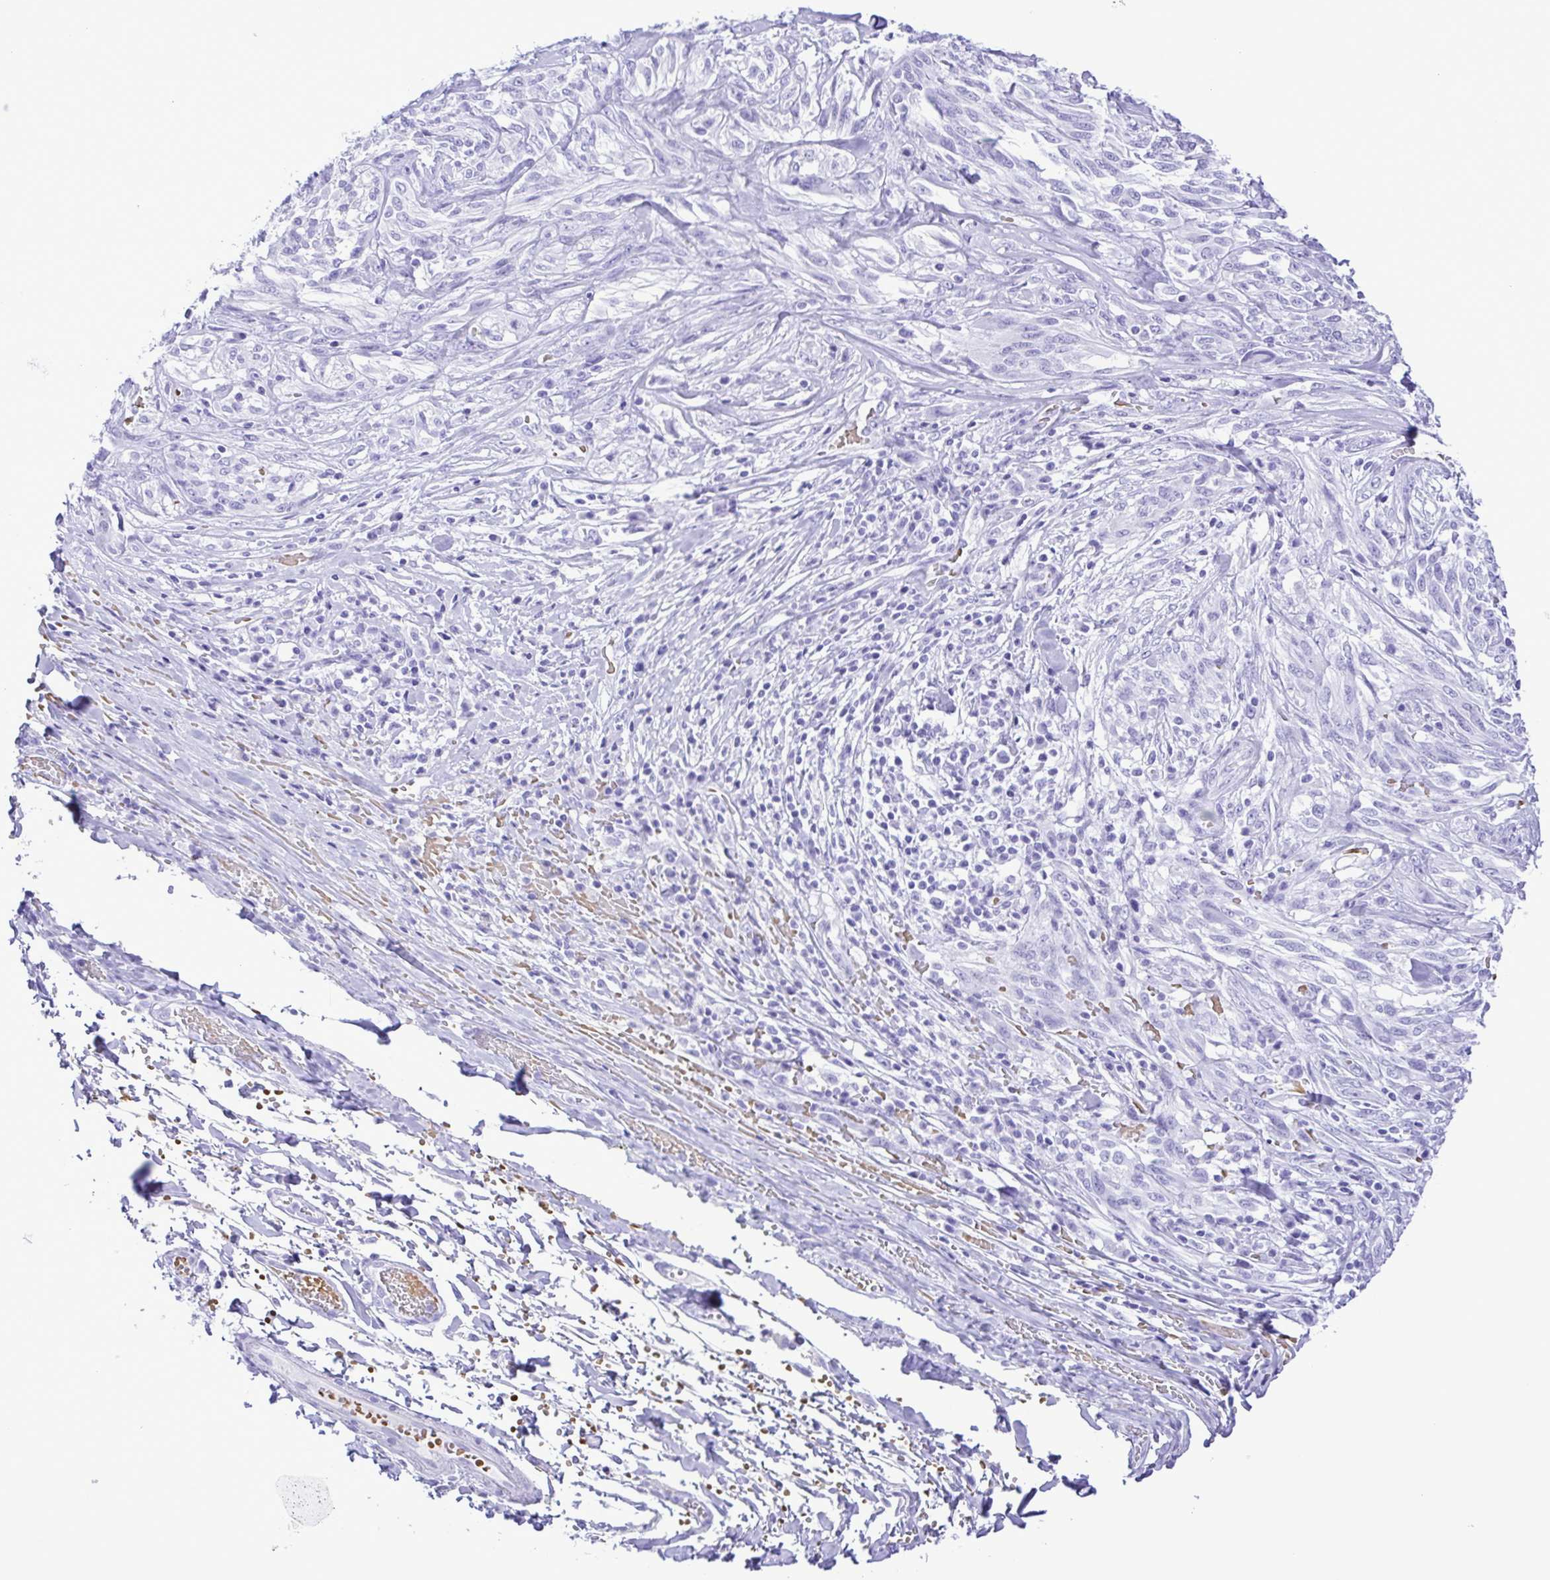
{"staining": {"intensity": "negative", "quantity": "none", "location": "none"}, "tissue": "melanoma", "cell_type": "Tumor cells", "image_type": "cancer", "snomed": [{"axis": "morphology", "description": "Malignant melanoma, NOS"}, {"axis": "topography", "description": "Skin"}], "caption": "An immunohistochemistry photomicrograph of melanoma is shown. There is no staining in tumor cells of melanoma.", "gene": "SYT1", "patient": {"sex": "female", "age": 91}}